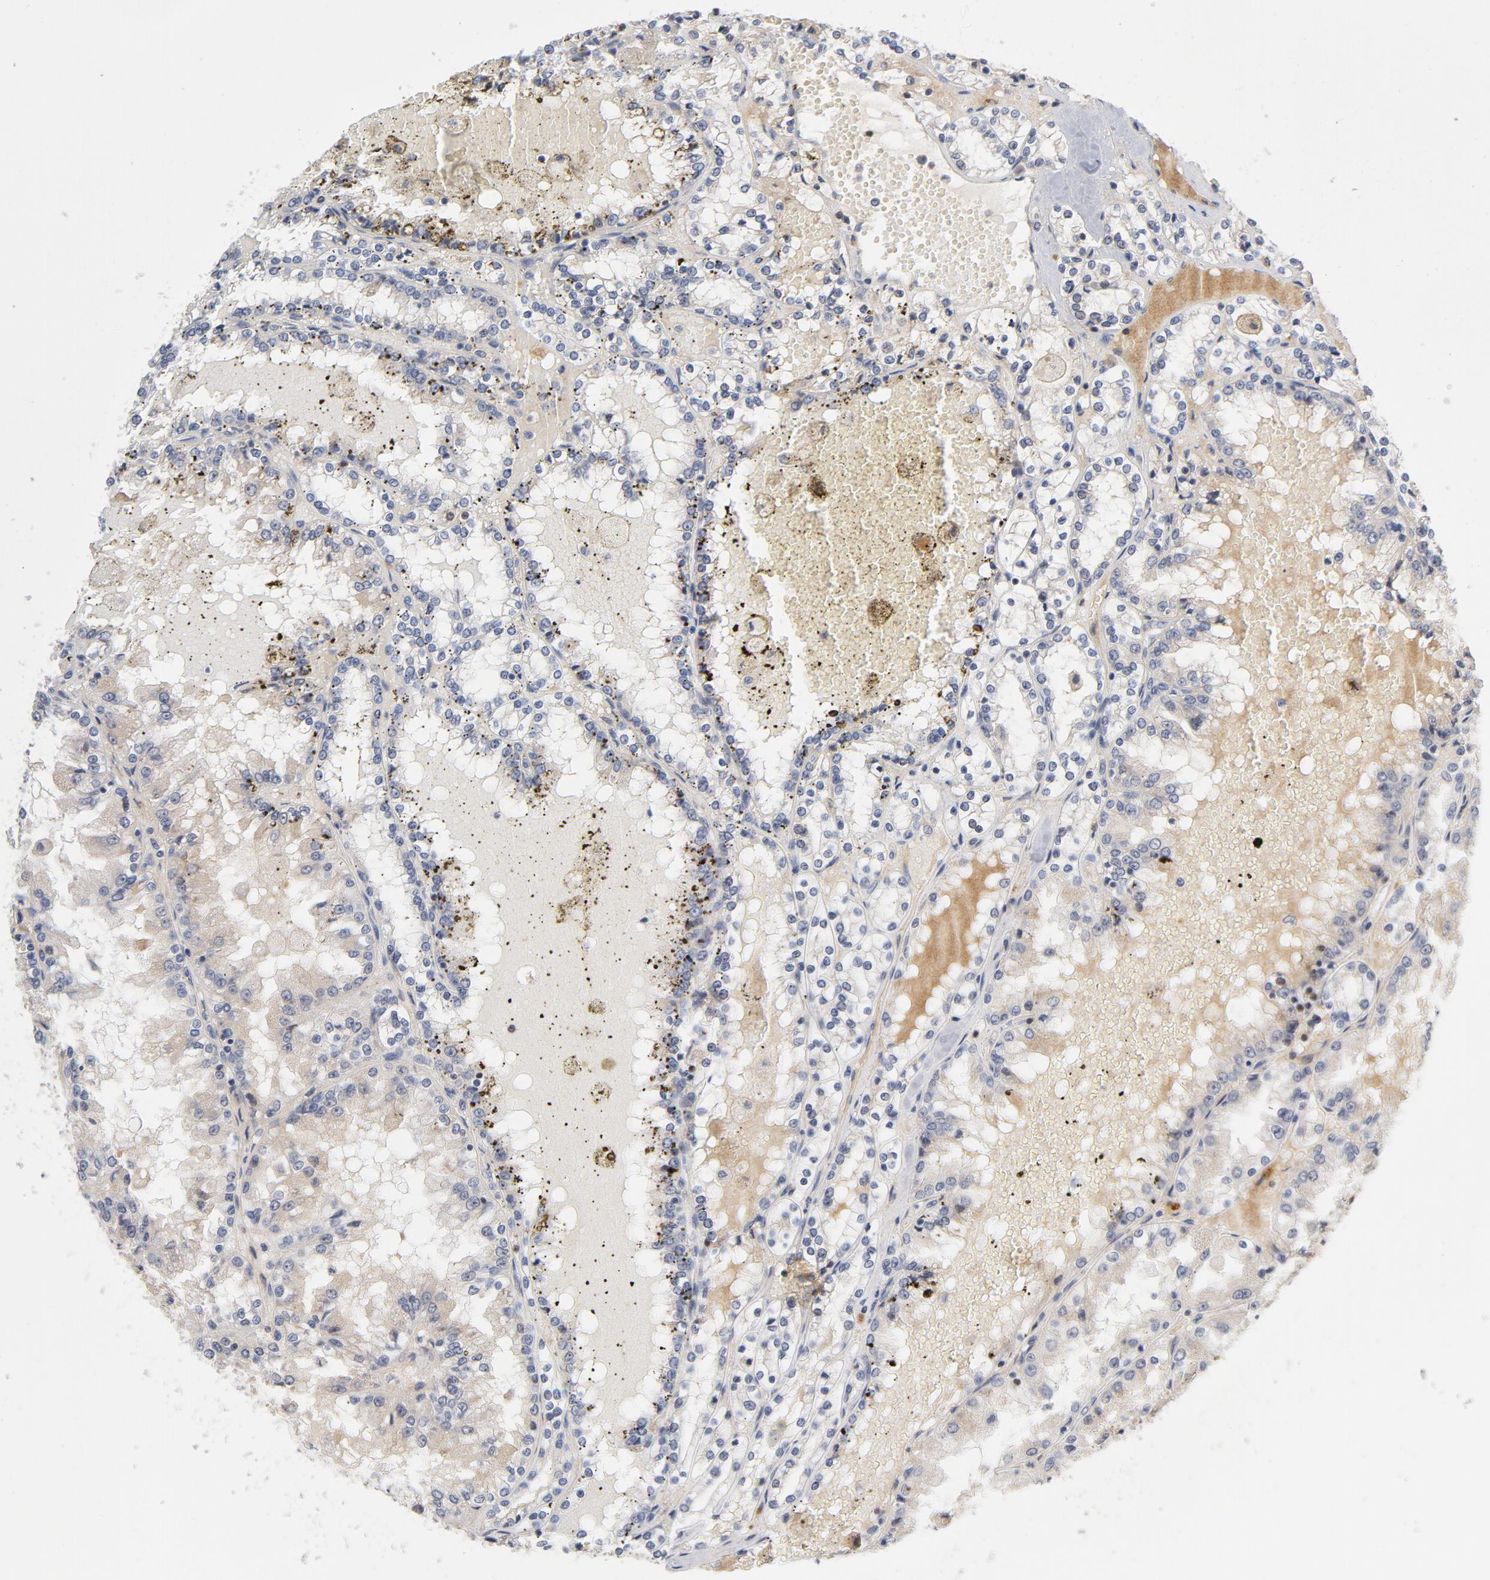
{"staining": {"intensity": "weak", "quantity": "<25%", "location": "cytoplasmic/membranous"}, "tissue": "renal cancer", "cell_type": "Tumor cells", "image_type": "cancer", "snomed": [{"axis": "morphology", "description": "Adenocarcinoma, NOS"}, {"axis": "topography", "description": "Kidney"}], "caption": "The micrograph exhibits no staining of tumor cells in renal cancer (adenocarcinoma). (DAB (3,3'-diaminobenzidine) immunohistochemistry (IHC), high magnification).", "gene": "TRADD", "patient": {"sex": "female", "age": 56}}